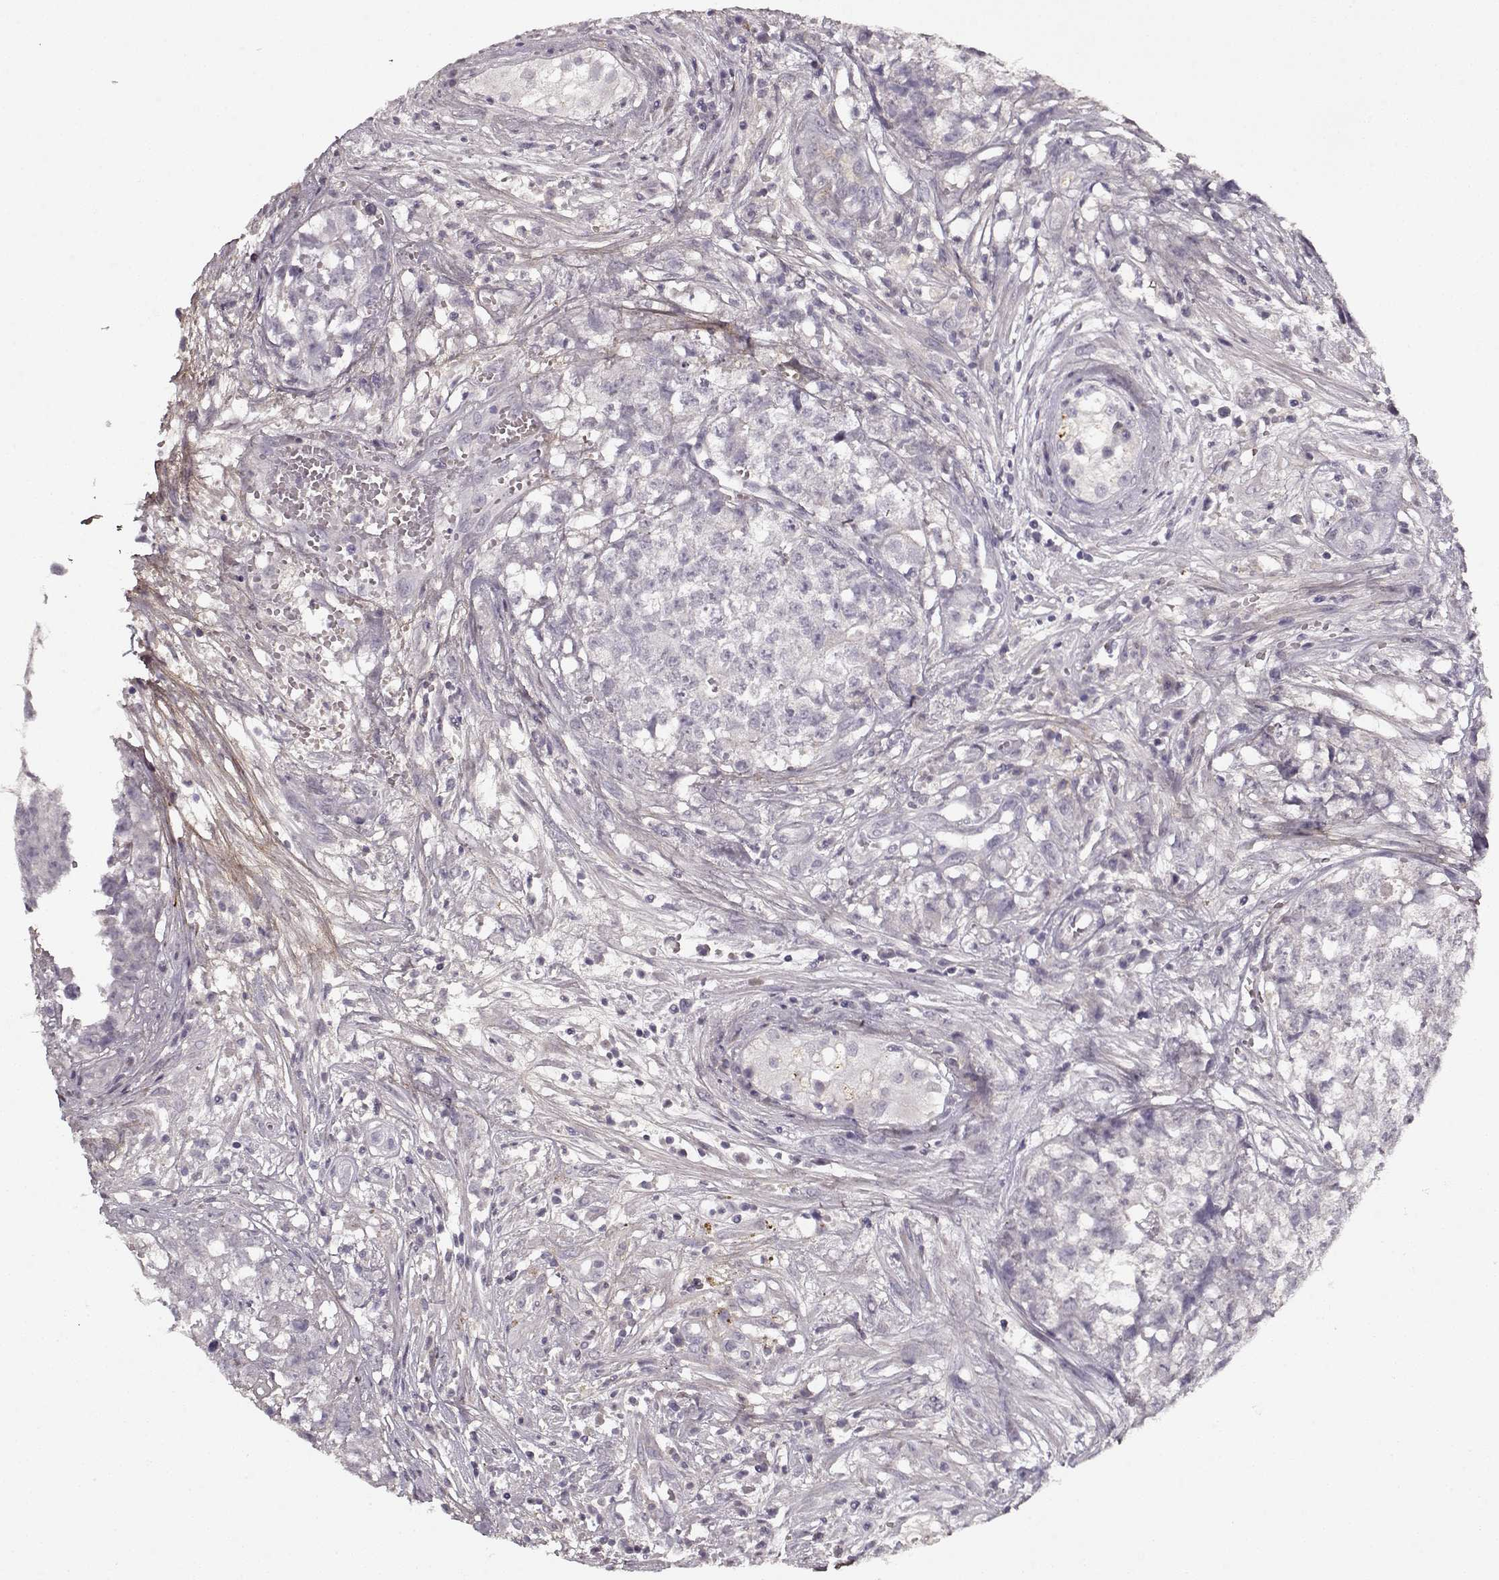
{"staining": {"intensity": "negative", "quantity": "none", "location": "none"}, "tissue": "testis cancer", "cell_type": "Tumor cells", "image_type": "cancer", "snomed": [{"axis": "morphology", "description": "Seminoma, NOS"}, {"axis": "morphology", "description": "Carcinoma, Embryonal, NOS"}, {"axis": "topography", "description": "Testis"}], "caption": "High power microscopy micrograph of an IHC micrograph of embryonal carcinoma (testis), revealing no significant positivity in tumor cells.", "gene": "LUM", "patient": {"sex": "male", "age": 22}}